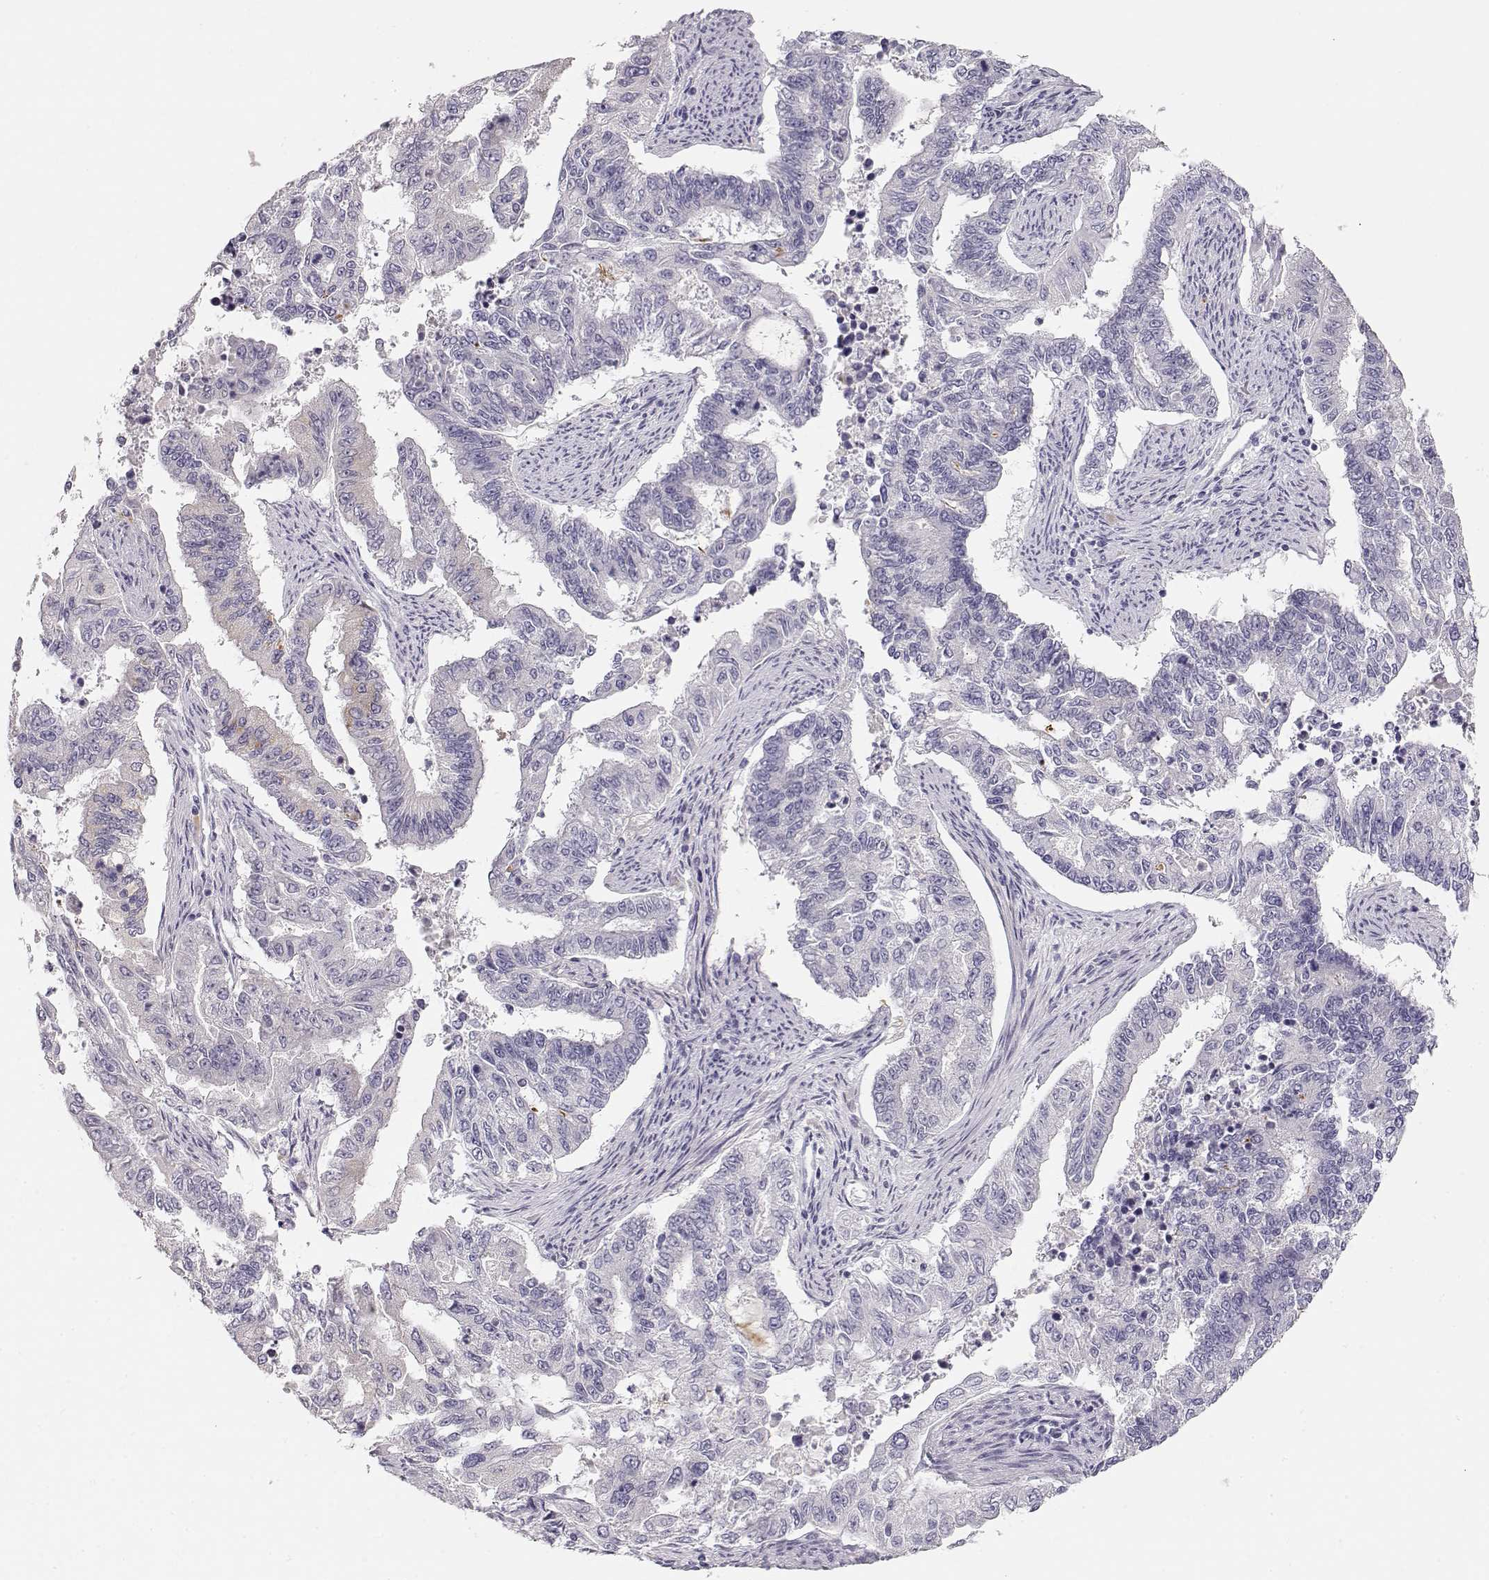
{"staining": {"intensity": "negative", "quantity": "none", "location": "none"}, "tissue": "endometrial cancer", "cell_type": "Tumor cells", "image_type": "cancer", "snomed": [{"axis": "morphology", "description": "Adenocarcinoma, NOS"}, {"axis": "topography", "description": "Uterus"}], "caption": "DAB (3,3'-diaminobenzidine) immunohistochemical staining of human endometrial adenocarcinoma exhibits no significant positivity in tumor cells.", "gene": "TTC26", "patient": {"sex": "female", "age": 59}}